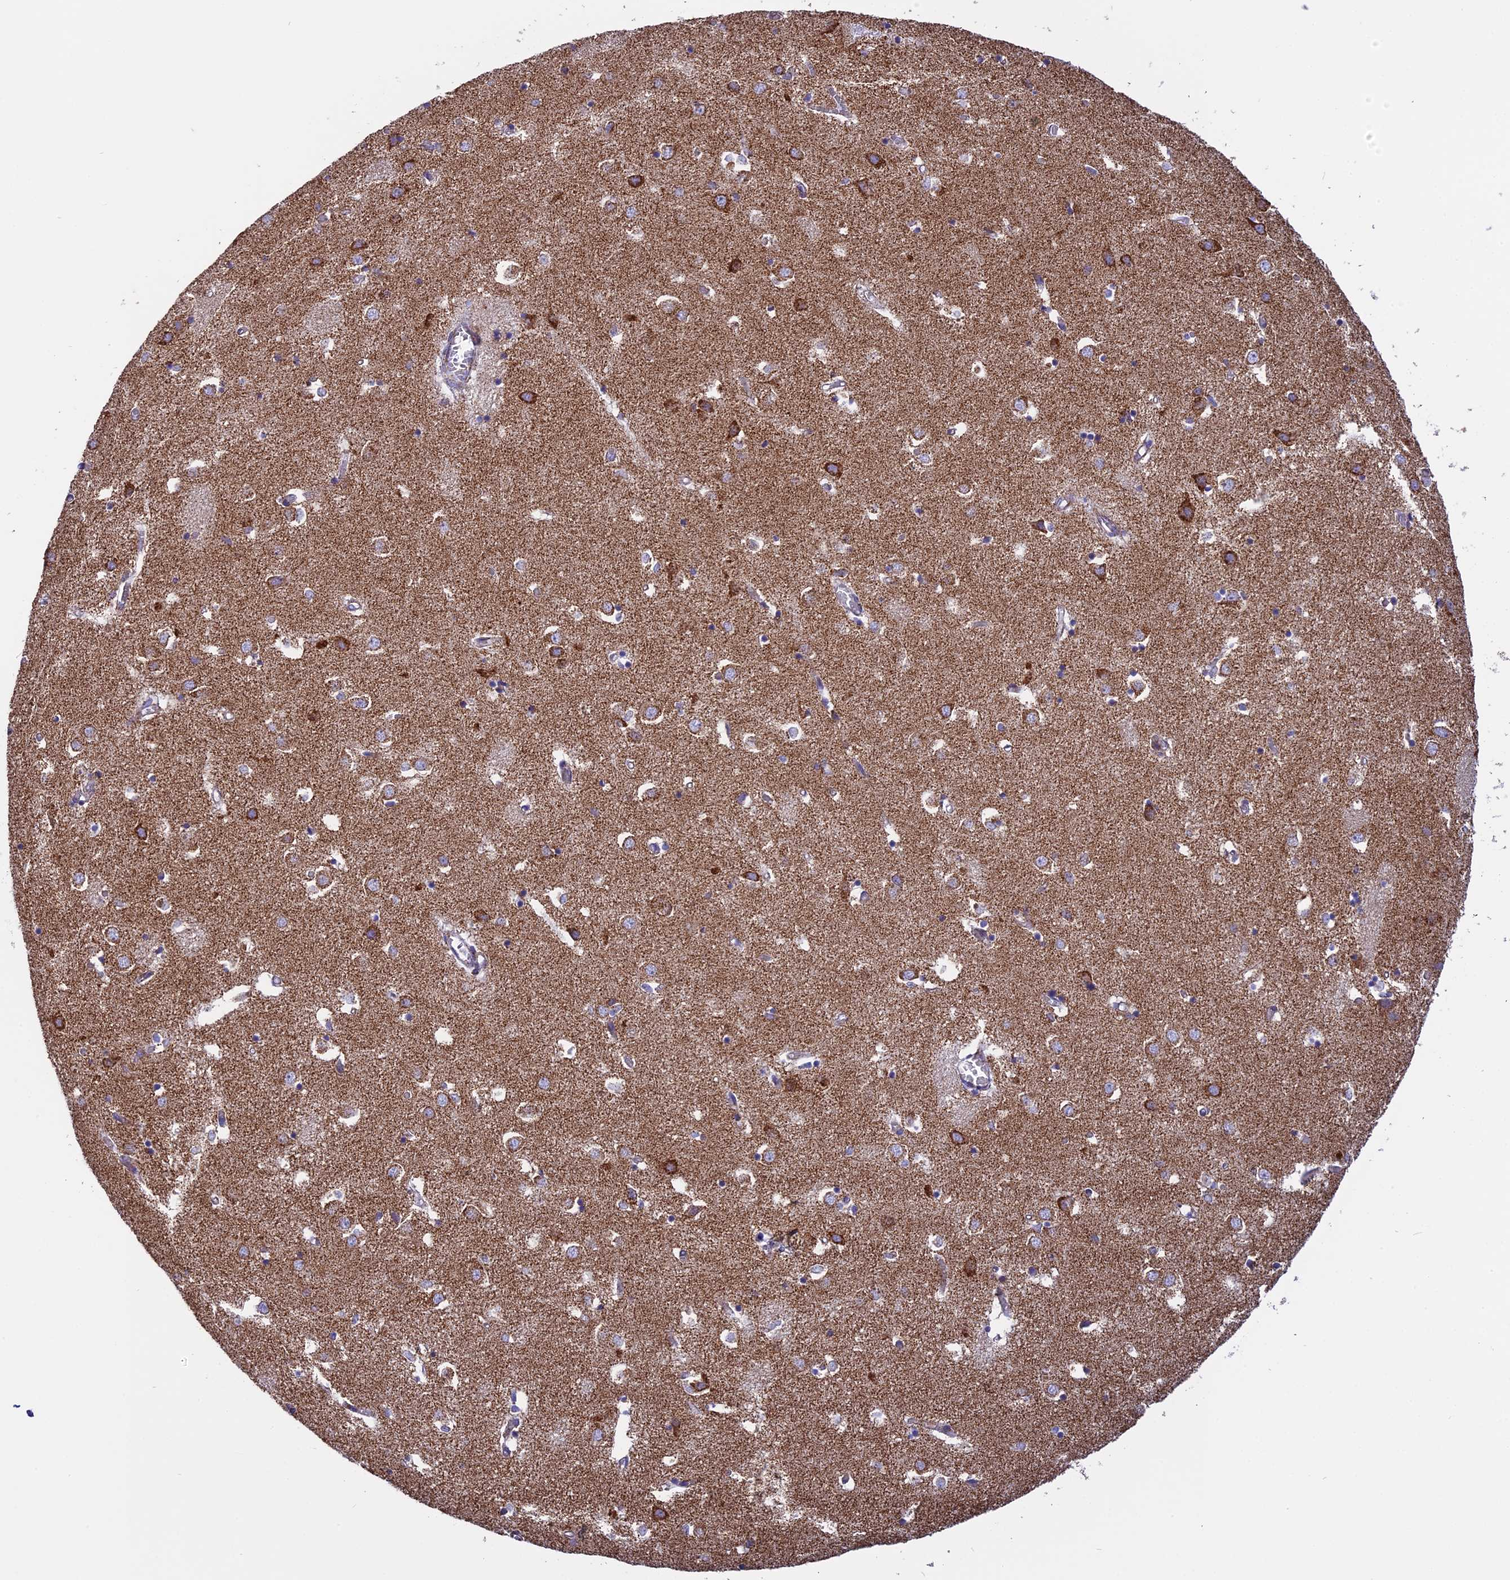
{"staining": {"intensity": "moderate", "quantity": "<25%", "location": "cytoplasmic/membranous"}, "tissue": "caudate", "cell_type": "Glial cells", "image_type": "normal", "snomed": [{"axis": "morphology", "description": "Normal tissue, NOS"}, {"axis": "topography", "description": "Lateral ventricle wall"}], "caption": "Immunohistochemistry (DAB) staining of normal human caudate demonstrates moderate cytoplasmic/membranous protein staining in about <25% of glial cells.", "gene": "KCNG1", "patient": {"sex": "male", "age": 70}}